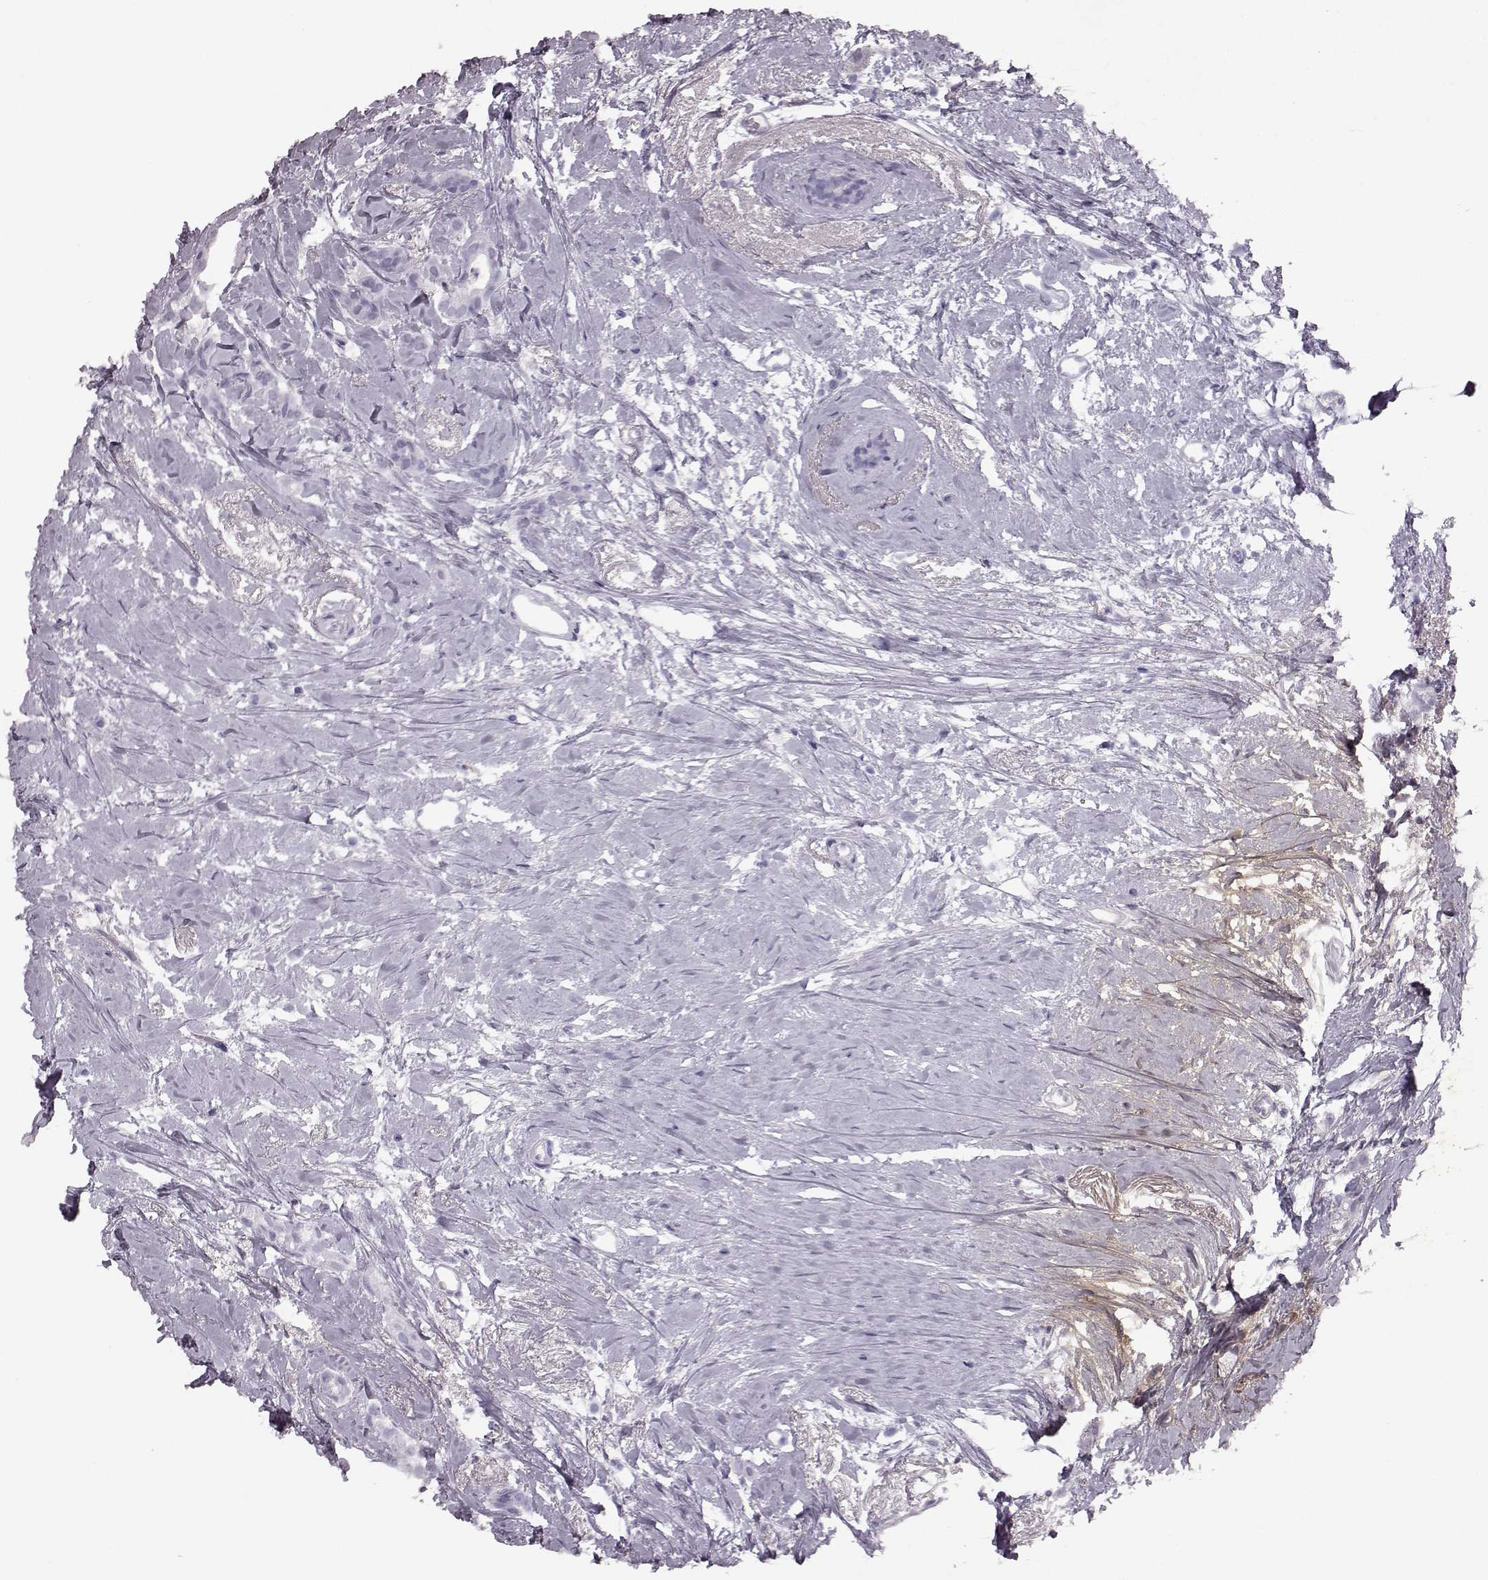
{"staining": {"intensity": "negative", "quantity": "none", "location": "none"}, "tissue": "breast cancer", "cell_type": "Tumor cells", "image_type": "cancer", "snomed": [{"axis": "morphology", "description": "Duct carcinoma"}, {"axis": "topography", "description": "Breast"}], "caption": "Micrograph shows no significant protein expression in tumor cells of breast cancer. Brightfield microscopy of immunohistochemistry (IHC) stained with DAB (brown) and hematoxylin (blue), captured at high magnification.", "gene": "JSRP1", "patient": {"sex": "female", "age": 40}}